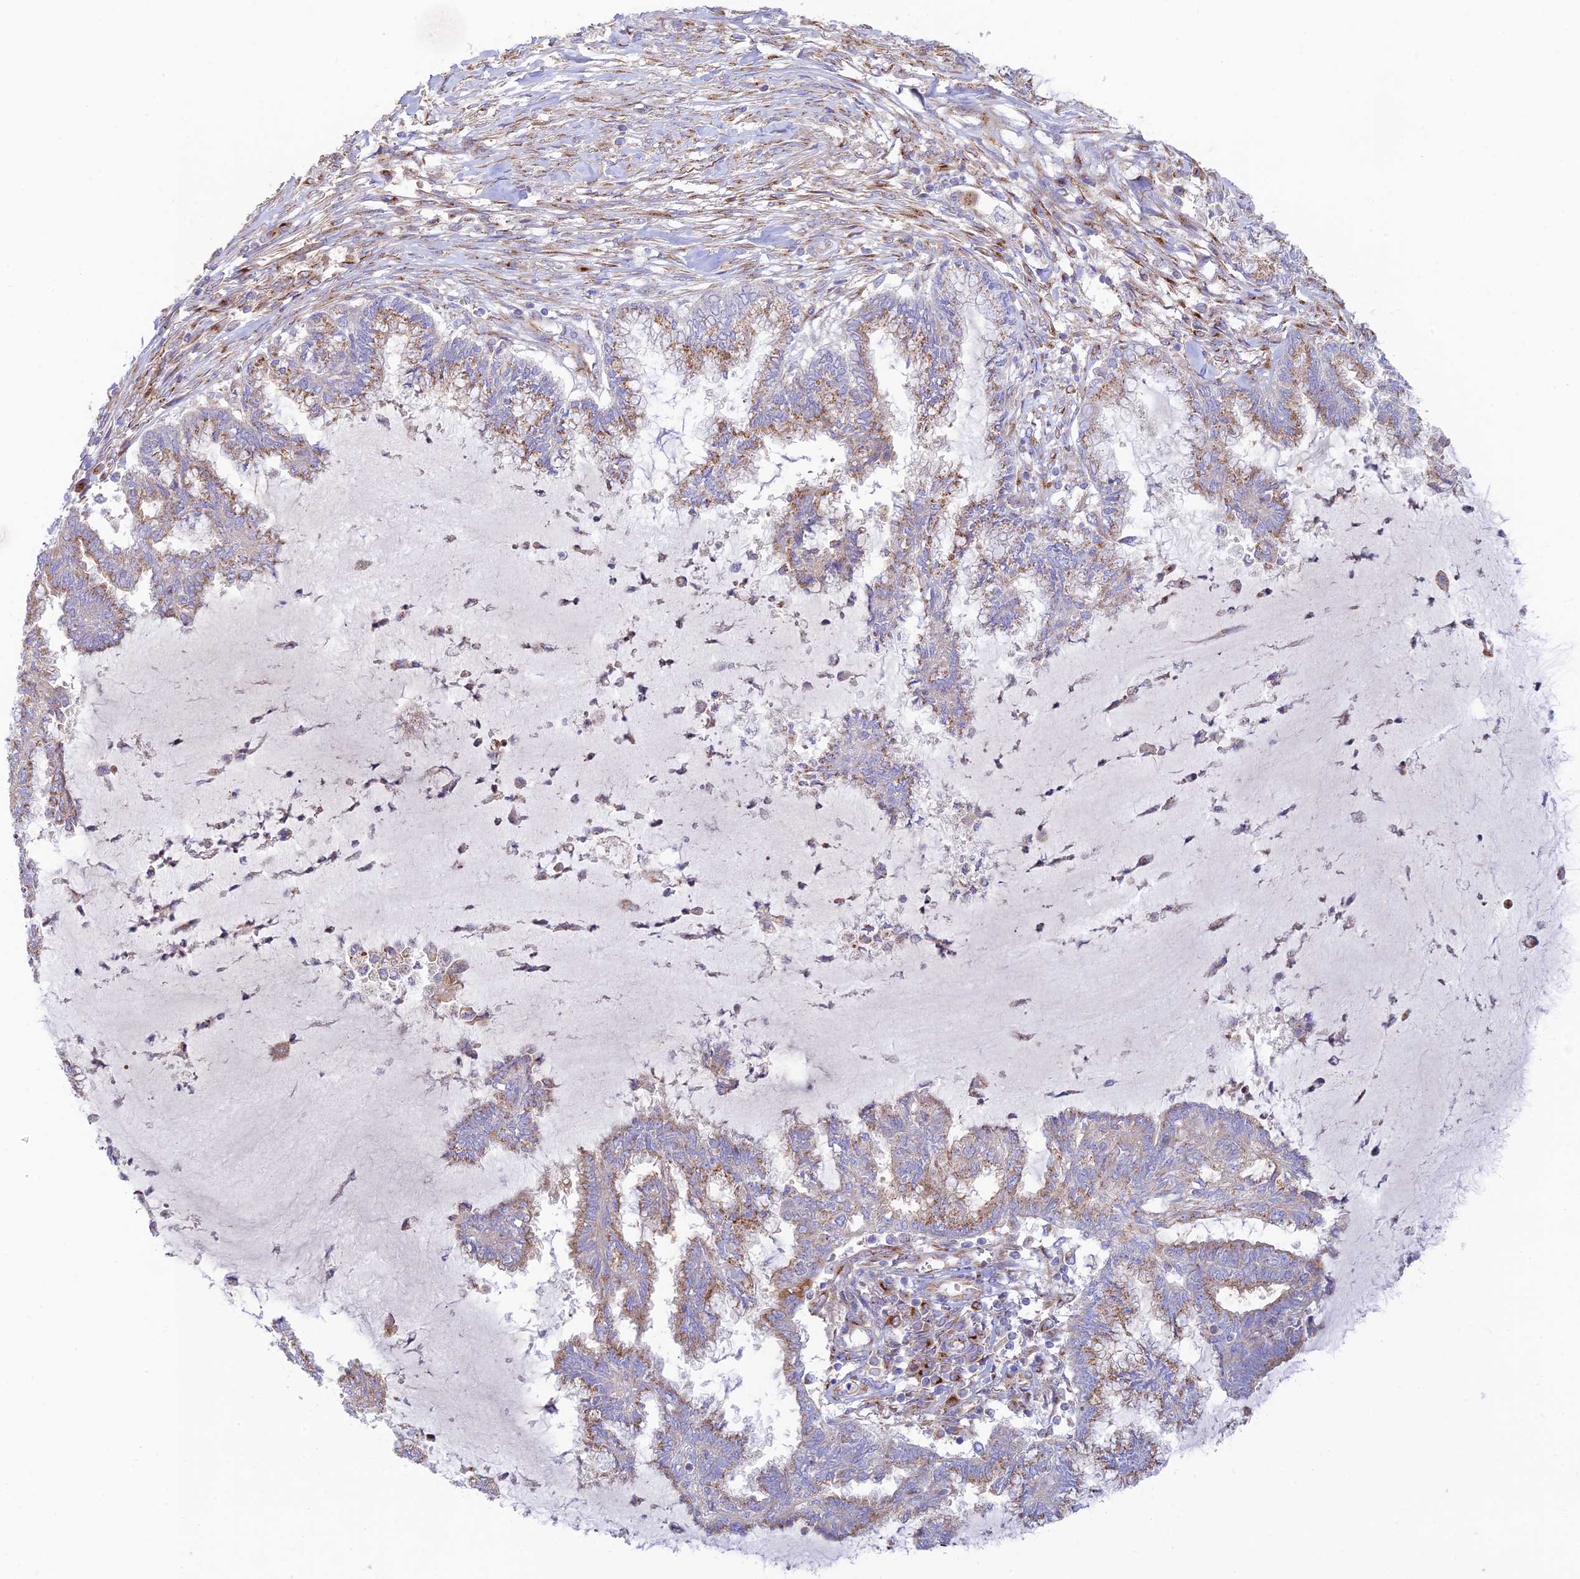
{"staining": {"intensity": "moderate", "quantity": "25%-75%", "location": "cytoplasmic/membranous"}, "tissue": "endometrial cancer", "cell_type": "Tumor cells", "image_type": "cancer", "snomed": [{"axis": "morphology", "description": "Adenocarcinoma, NOS"}, {"axis": "topography", "description": "Endometrium"}], "caption": "A brown stain shows moderate cytoplasmic/membranous positivity of a protein in human endometrial cancer tumor cells.", "gene": "GOLGA3", "patient": {"sex": "female", "age": 86}}